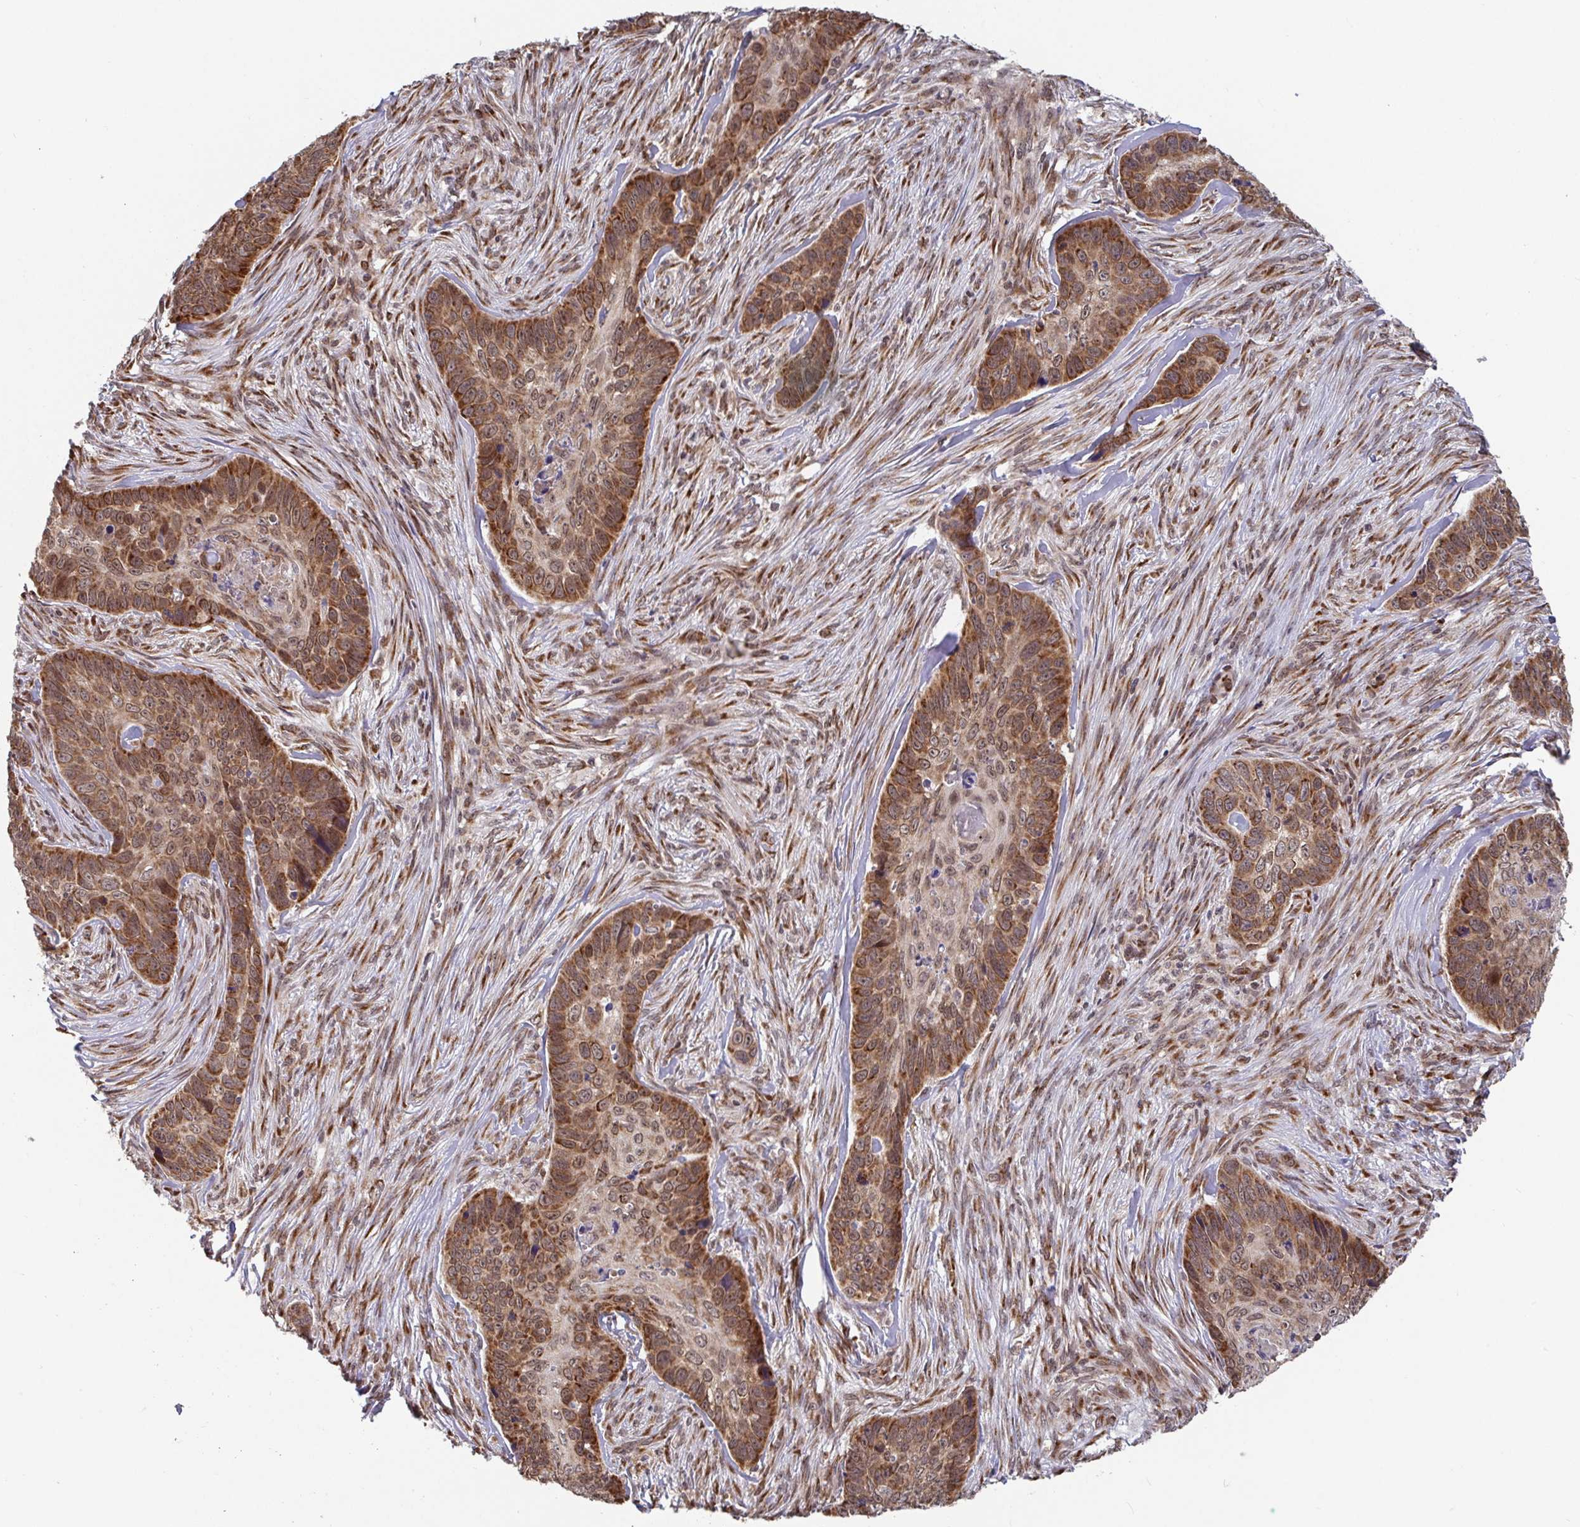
{"staining": {"intensity": "strong", "quantity": ">75%", "location": "cytoplasmic/membranous"}, "tissue": "skin cancer", "cell_type": "Tumor cells", "image_type": "cancer", "snomed": [{"axis": "morphology", "description": "Basal cell carcinoma"}, {"axis": "topography", "description": "Skin"}], "caption": "The micrograph shows immunohistochemical staining of skin basal cell carcinoma. There is strong cytoplasmic/membranous positivity is seen in about >75% of tumor cells. Nuclei are stained in blue.", "gene": "ATP5MJ", "patient": {"sex": "female", "age": 82}}